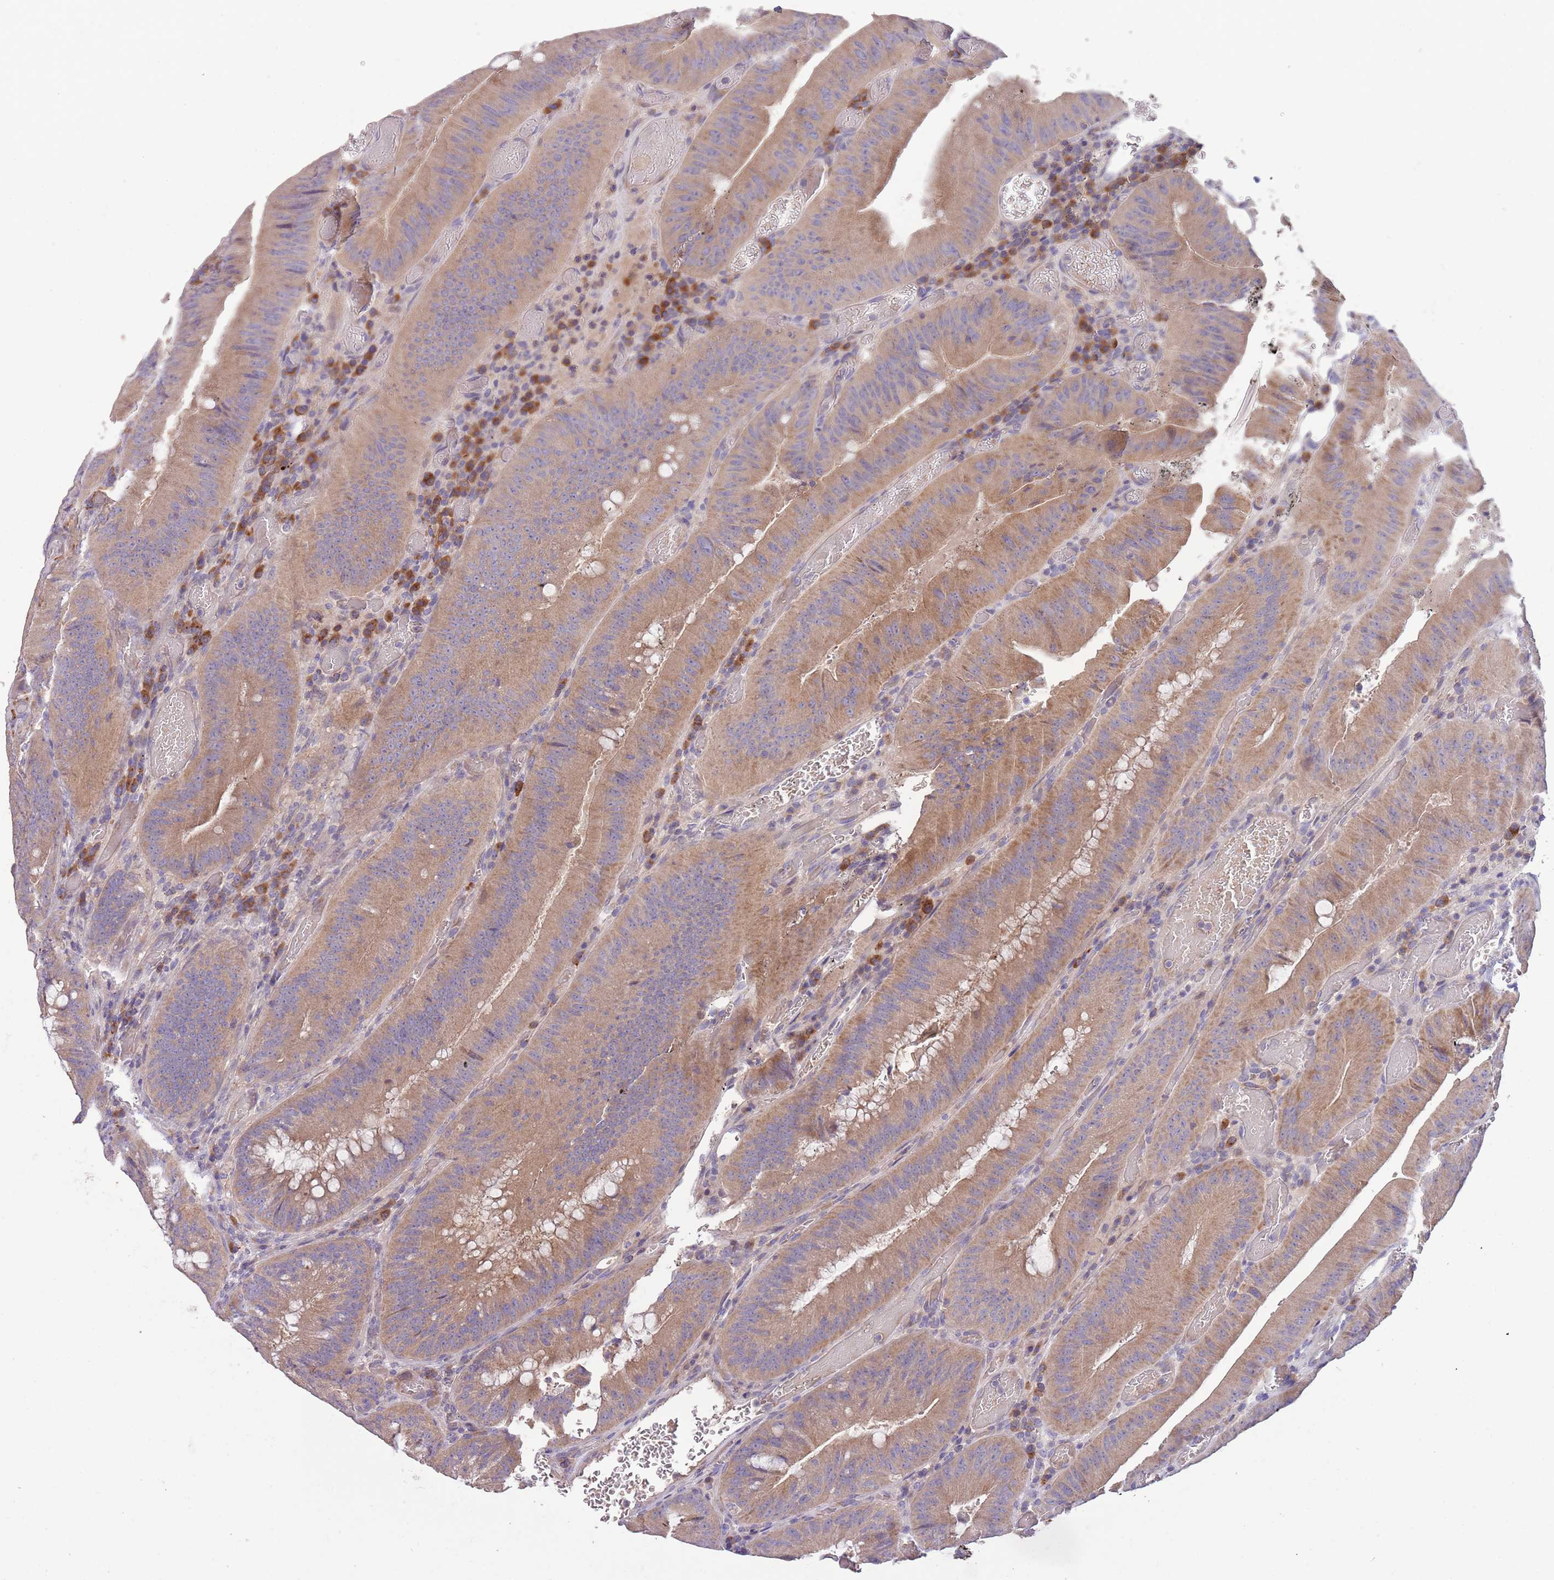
{"staining": {"intensity": "moderate", "quantity": ">75%", "location": "cytoplasmic/membranous"}, "tissue": "colorectal cancer", "cell_type": "Tumor cells", "image_type": "cancer", "snomed": [{"axis": "morphology", "description": "Adenocarcinoma, NOS"}, {"axis": "topography", "description": "Colon"}], "caption": "Immunohistochemical staining of human colorectal adenocarcinoma demonstrates medium levels of moderate cytoplasmic/membranous protein staining in about >75% of tumor cells.", "gene": "ZNF658", "patient": {"sex": "female", "age": 43}}